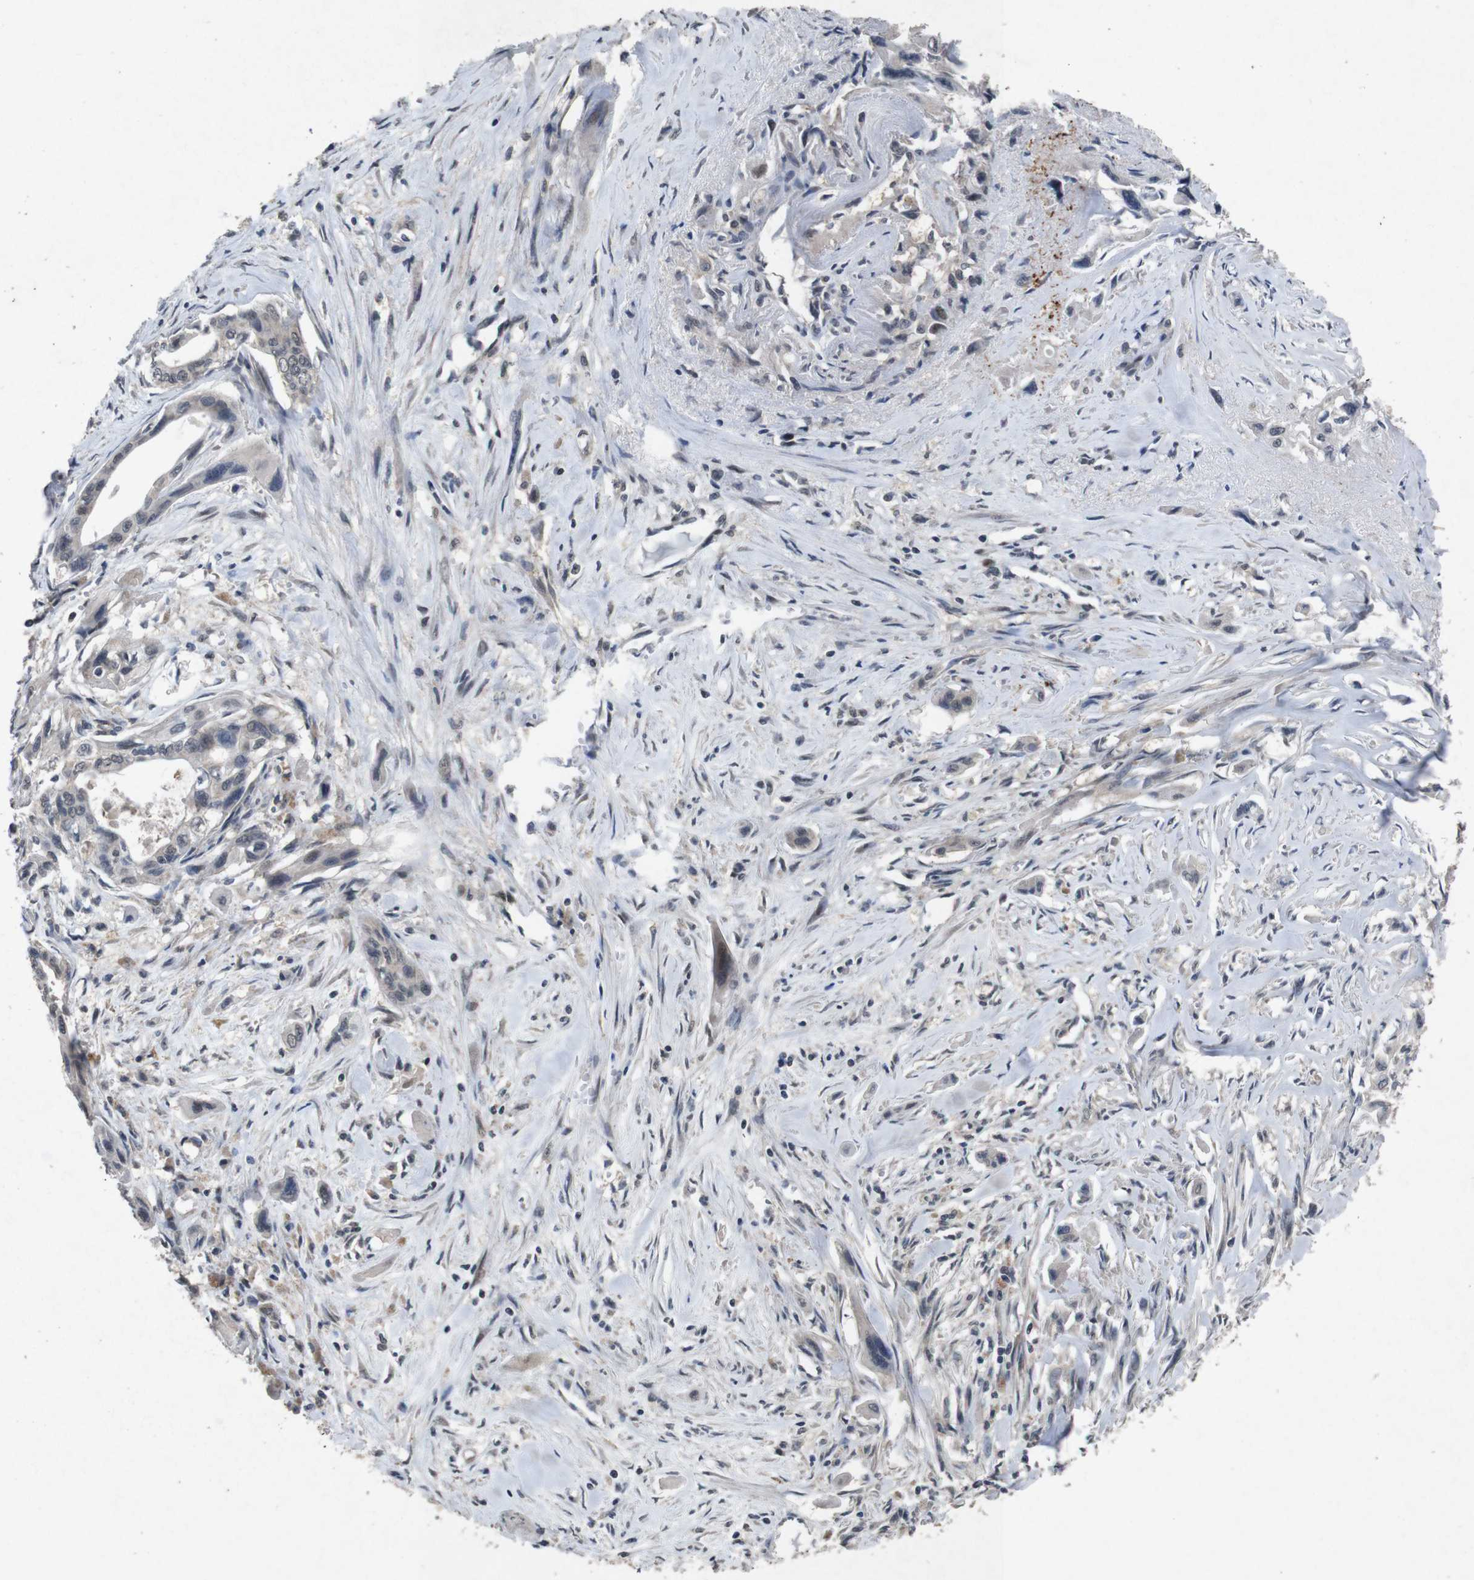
{"staining": {"intensity": "negative", "quantity": "none", "location": "none"}, "tissue": "pancreatic cancer", "cell_type": "Tumor cells", "image_type": "cancer", "snomed": [{"axis": "morphology", "description": "Adenocarcinoma, NOS"}, {"axis": "topography", "description": "Pancreas"}], "caption": "DAB (3,3'-diaminobenzidine) immunohistochemical staining of adenocarcinoma (pancreatic) shows no significant expression in tumor cells.", "gene": "AKT3", "patient": {"sex": "male", "age": 73}}